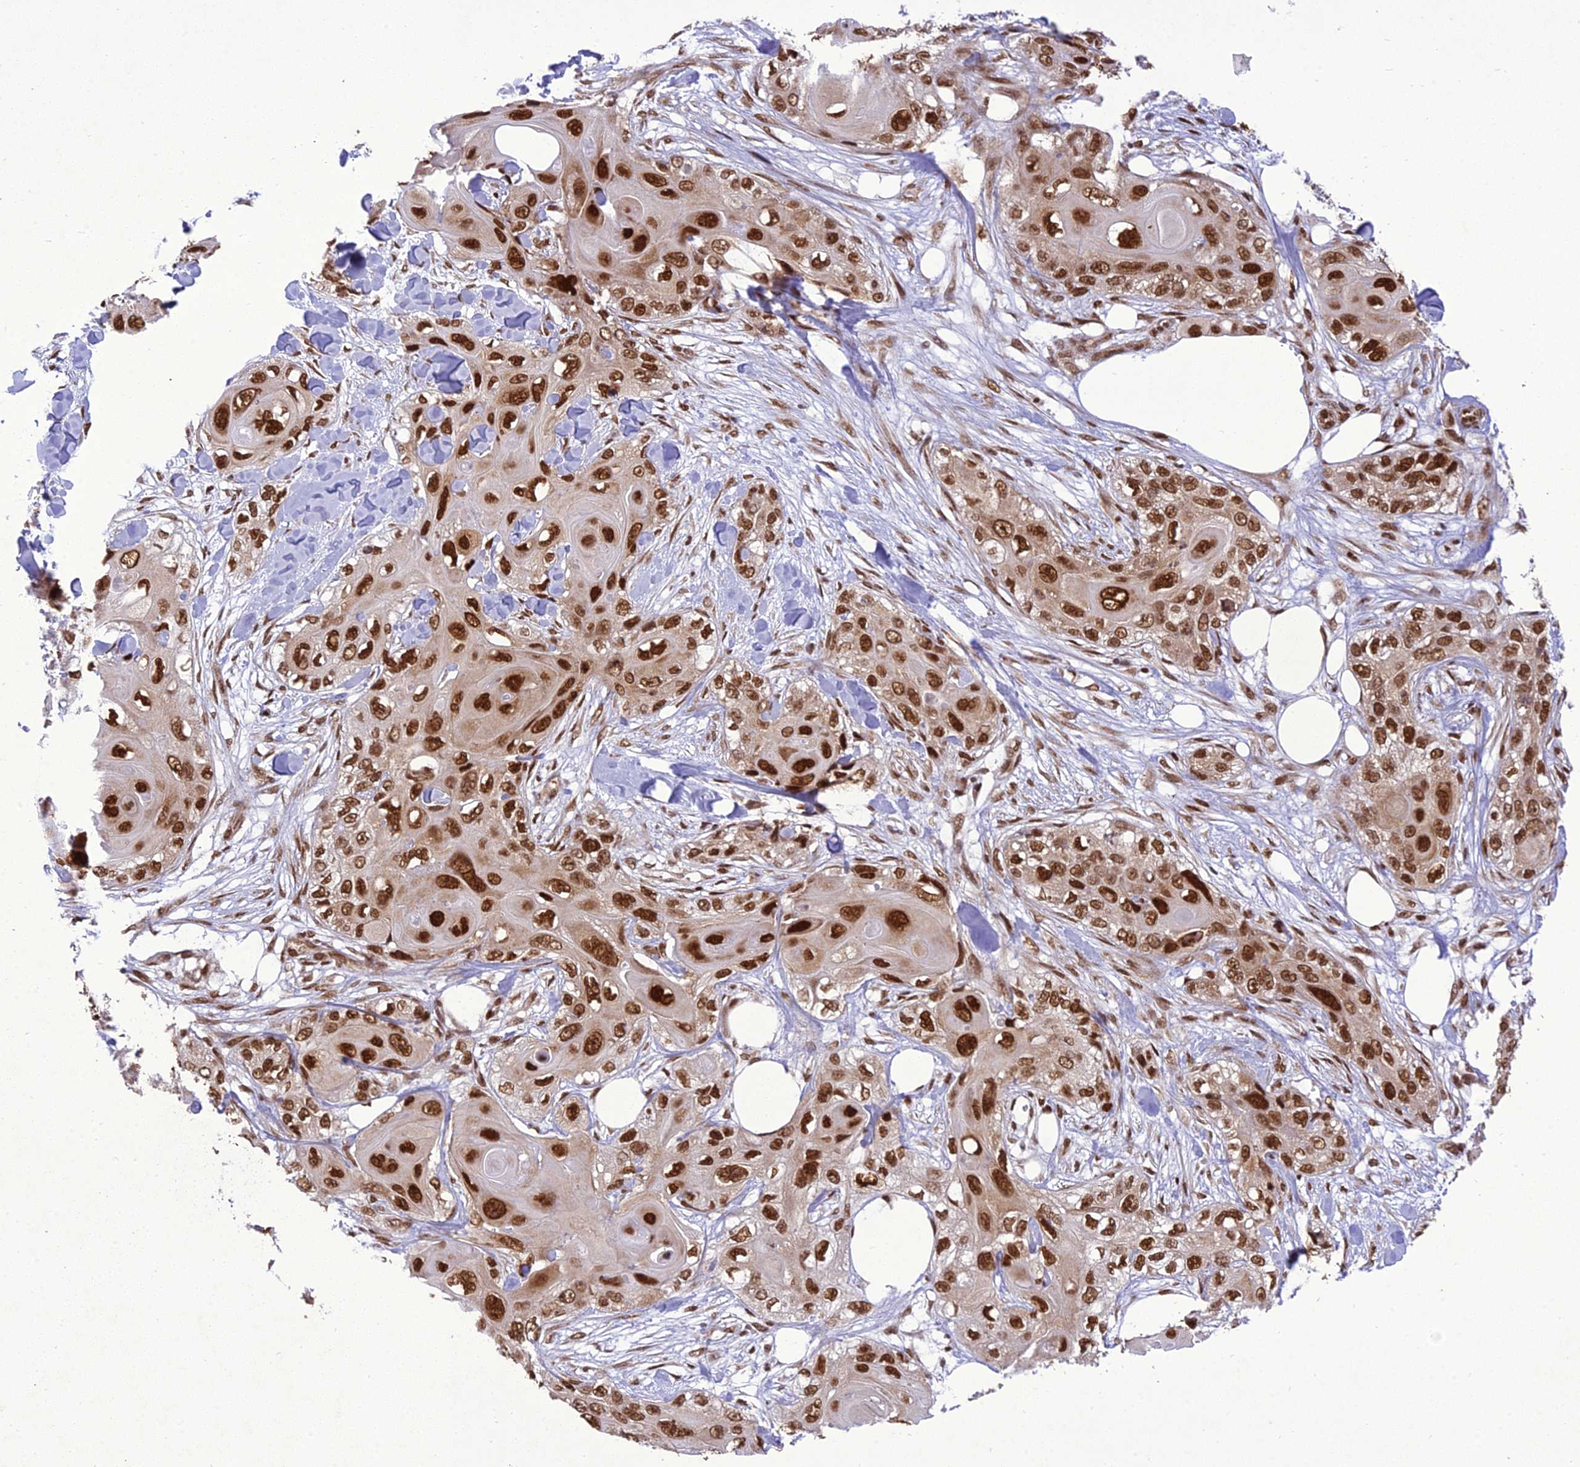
{"staining": {"intensity": "strong", "quantity": ">75%", "location": "nuclear"}, "tissue": "skin cancer", "cell_type": "Tumor cells", "image_type": "cancer", "snomed": [{"axis": "morphology", "description": "Normal tissue, NOS"}, {"axis": "morphology", "description": "Squamous cell carcinoma, NOS"}, {"axis": "topography", "description": "Skin"}], "caption": "An immunohistochemistry photomicrograph of tumor tissue is shown. Protein staining in brown shows strong nuclear positivity in skin squamous cell carcinoma within tumor cells. (Stains: DAB (3,3'-diaminobenzidine) in brown, nuclei in blue, Microscopy: brightfield microscopy at high magnification).", "gene": "DDX1", "patient": {"sex": "male", "age": 72}}